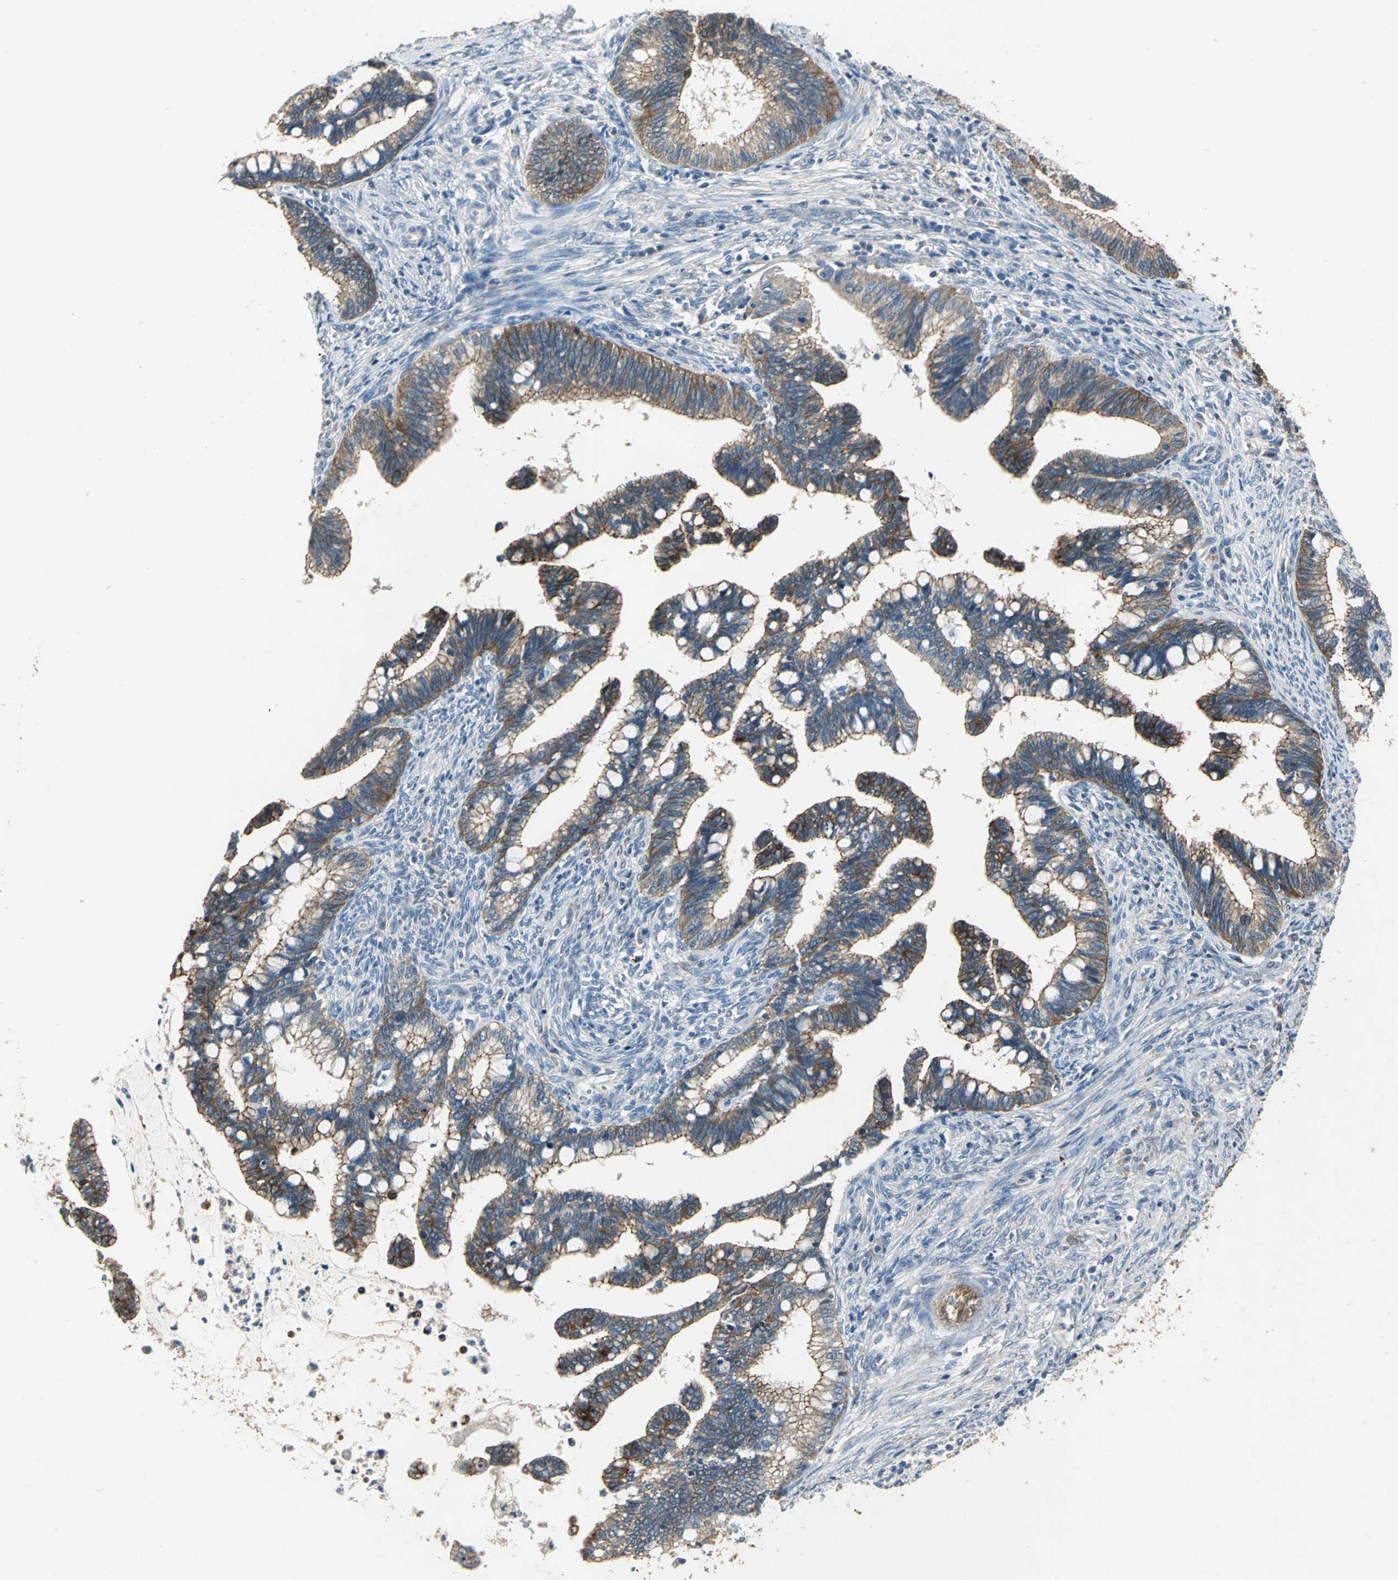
{"staining": {"intensity": "moderate", "quantity": ">75%", "location": "cytoplasmic/membranous"}, "tissue": "cervical cancer", "cell_type": "Tumor cells", "image_type": "cancer", "snomed": [{"axis": "morphology", "description": "Adenocarcinoma, NOS"}, {"axis": "topography", "description": "Cervix"}], "caption": "An immunohistochemistry (IHC) histopathology image of neoplastic tissue is shown. Protein staining in brown labels moderate cytoplasmic/membranous positivity in cervical cancer (adenocarcinoma) within tumor cells.", "gene": "OCLN", "patient": {"sex": "female", "age": 36}}